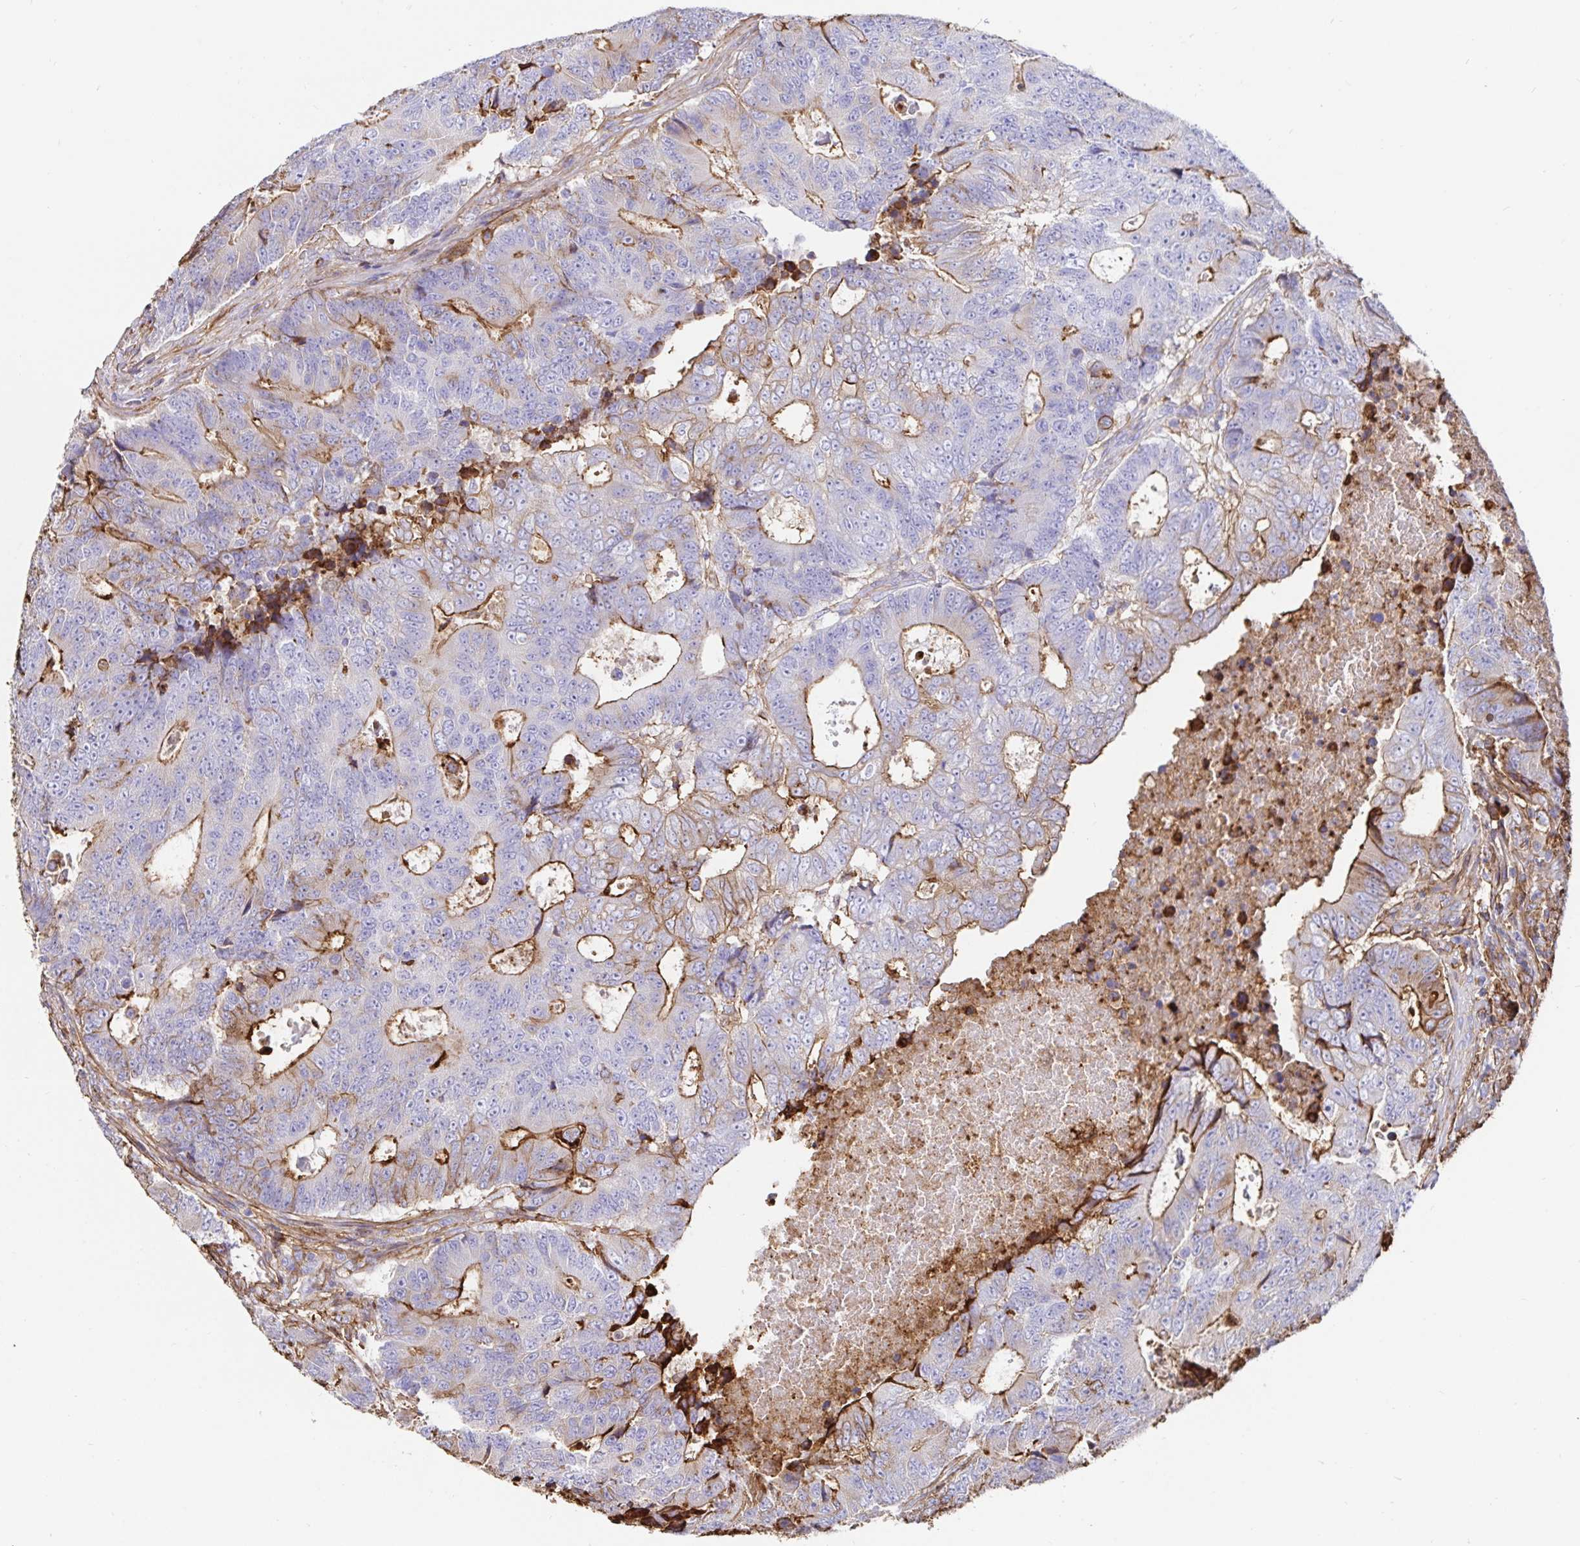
{"staining": {"intensity": "moderate", "quantity": "25%-75%", "location": "cytoplasmic/membranous"}, "tissue": "colorectal cancer", "cell_type": "Tumor cells", "image_type": "cancer", "snomed": [{"axis": "morphology", "description": "Adenocarcinoma, NOS"}, {"axis": "topography", "description": "Colon"}], "caption": "Immunohistochemistry (IHC) micrograph of neoplastic tissue: colorectal cancer (adenocarcinoma) stained using IHC displays medium levels of moderate protein expression localized specifically in the cytoplasmic/membranous of tumor cells, appearing as a cytoplasmic/membranous brown color.", "gene": "ANXA2", "patient": {"sex": "female", "age": 48}}